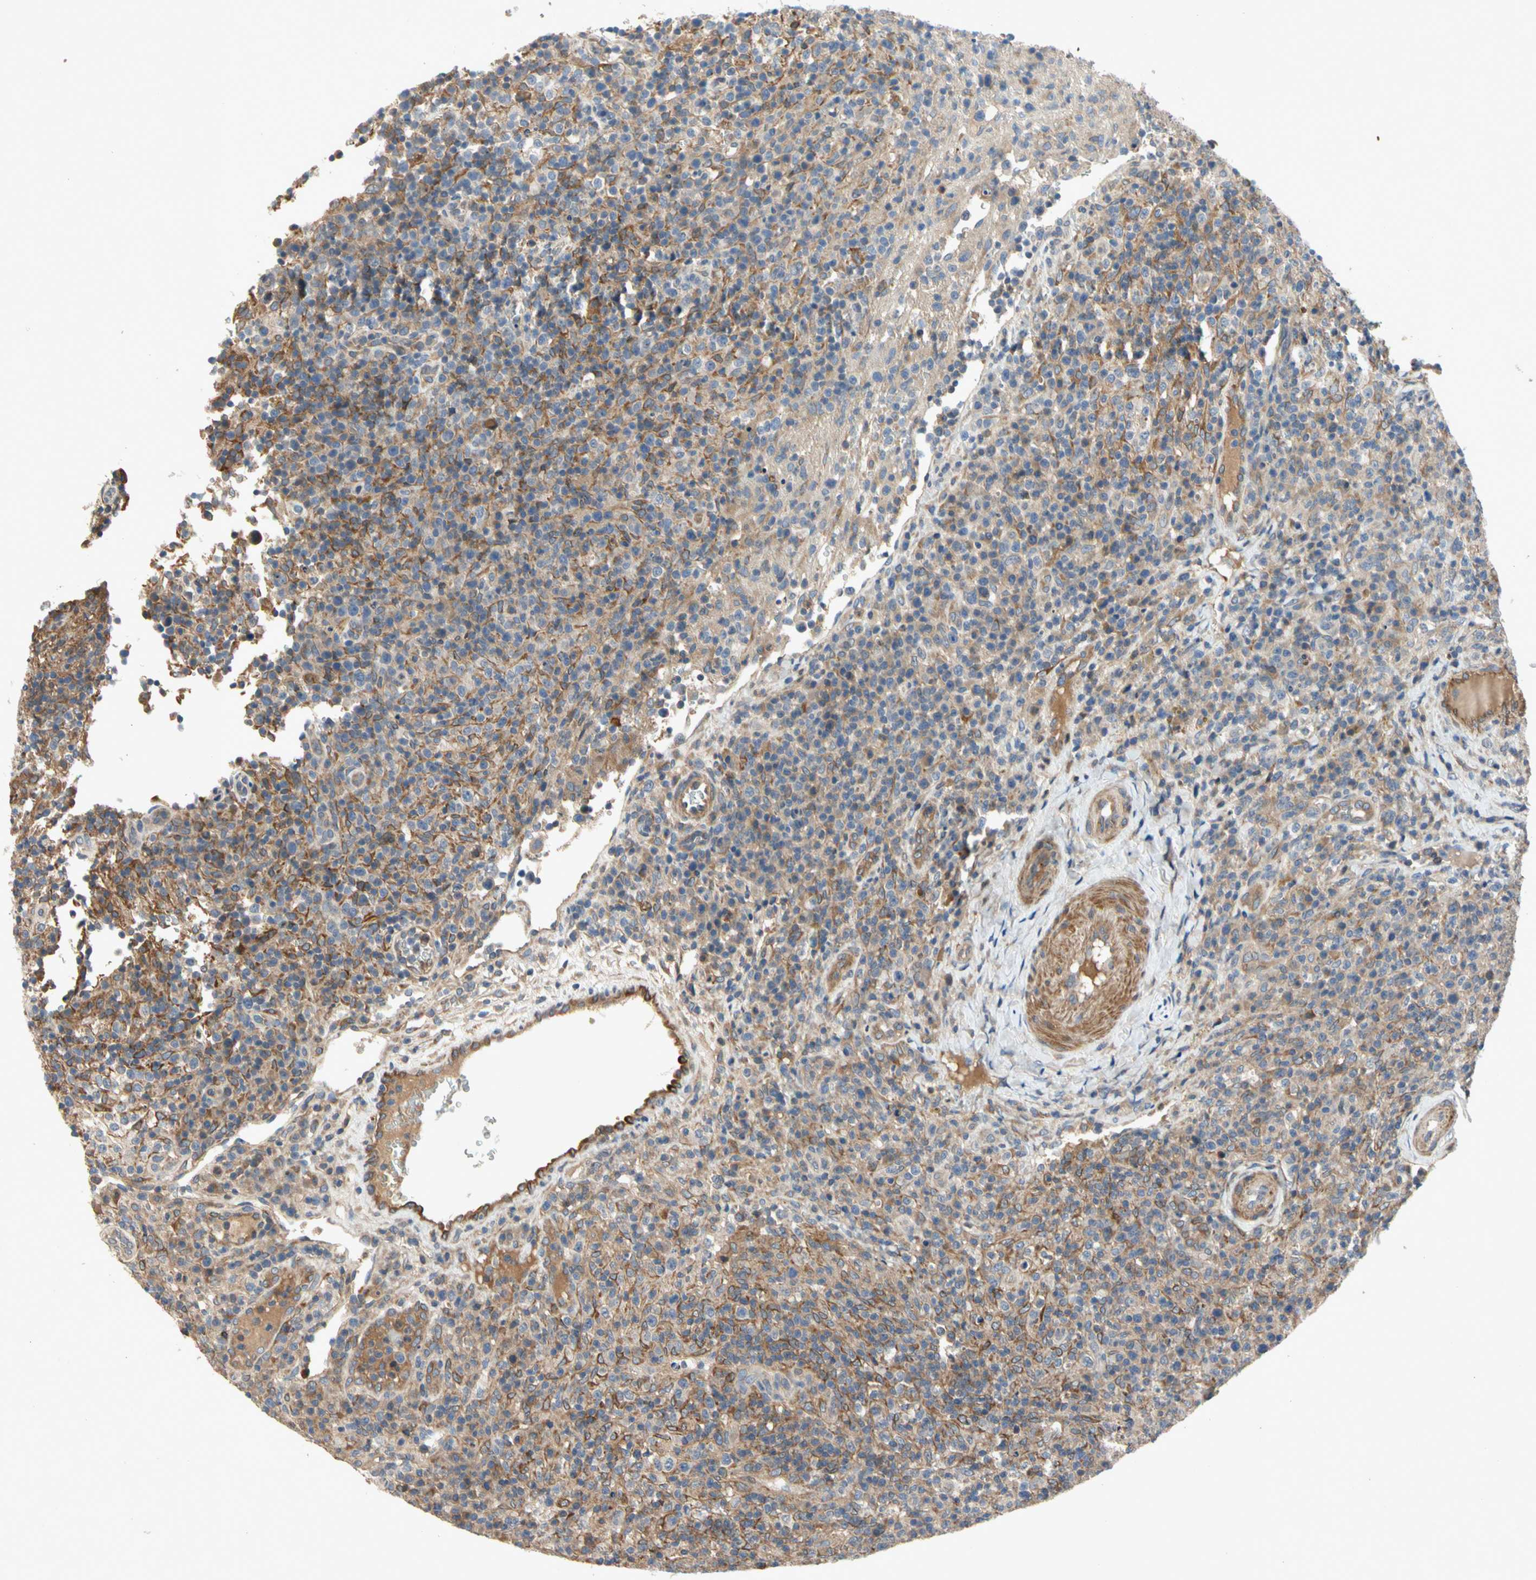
{"staining": {"intensity": "moderate", "quantity": "25%-75%", "location": "cytoplasmic/membranous"}, "tissue": "lymphoma", "cell_type": "Tumor cells", "image_type": "cancer", "snomed": [{"axis": "morphology", "description": "Malignant lymphoma, non-Hodgkin's type, High grade"}, {"axis": "topography", "description": "Lymph node"}], "caption": "High-grade malignant lymphoma, non-Hodgkin's type was stained to show a protein in brown. There is medium levels of moderate cytoplasmic/membranous expression in about 25%-75% of tumor cells. The protein of interest is shown in brown color, while the nuclei are stained blue.", "gene": "CRTAC1", "patient": {"sex": "female", "age": 76}}